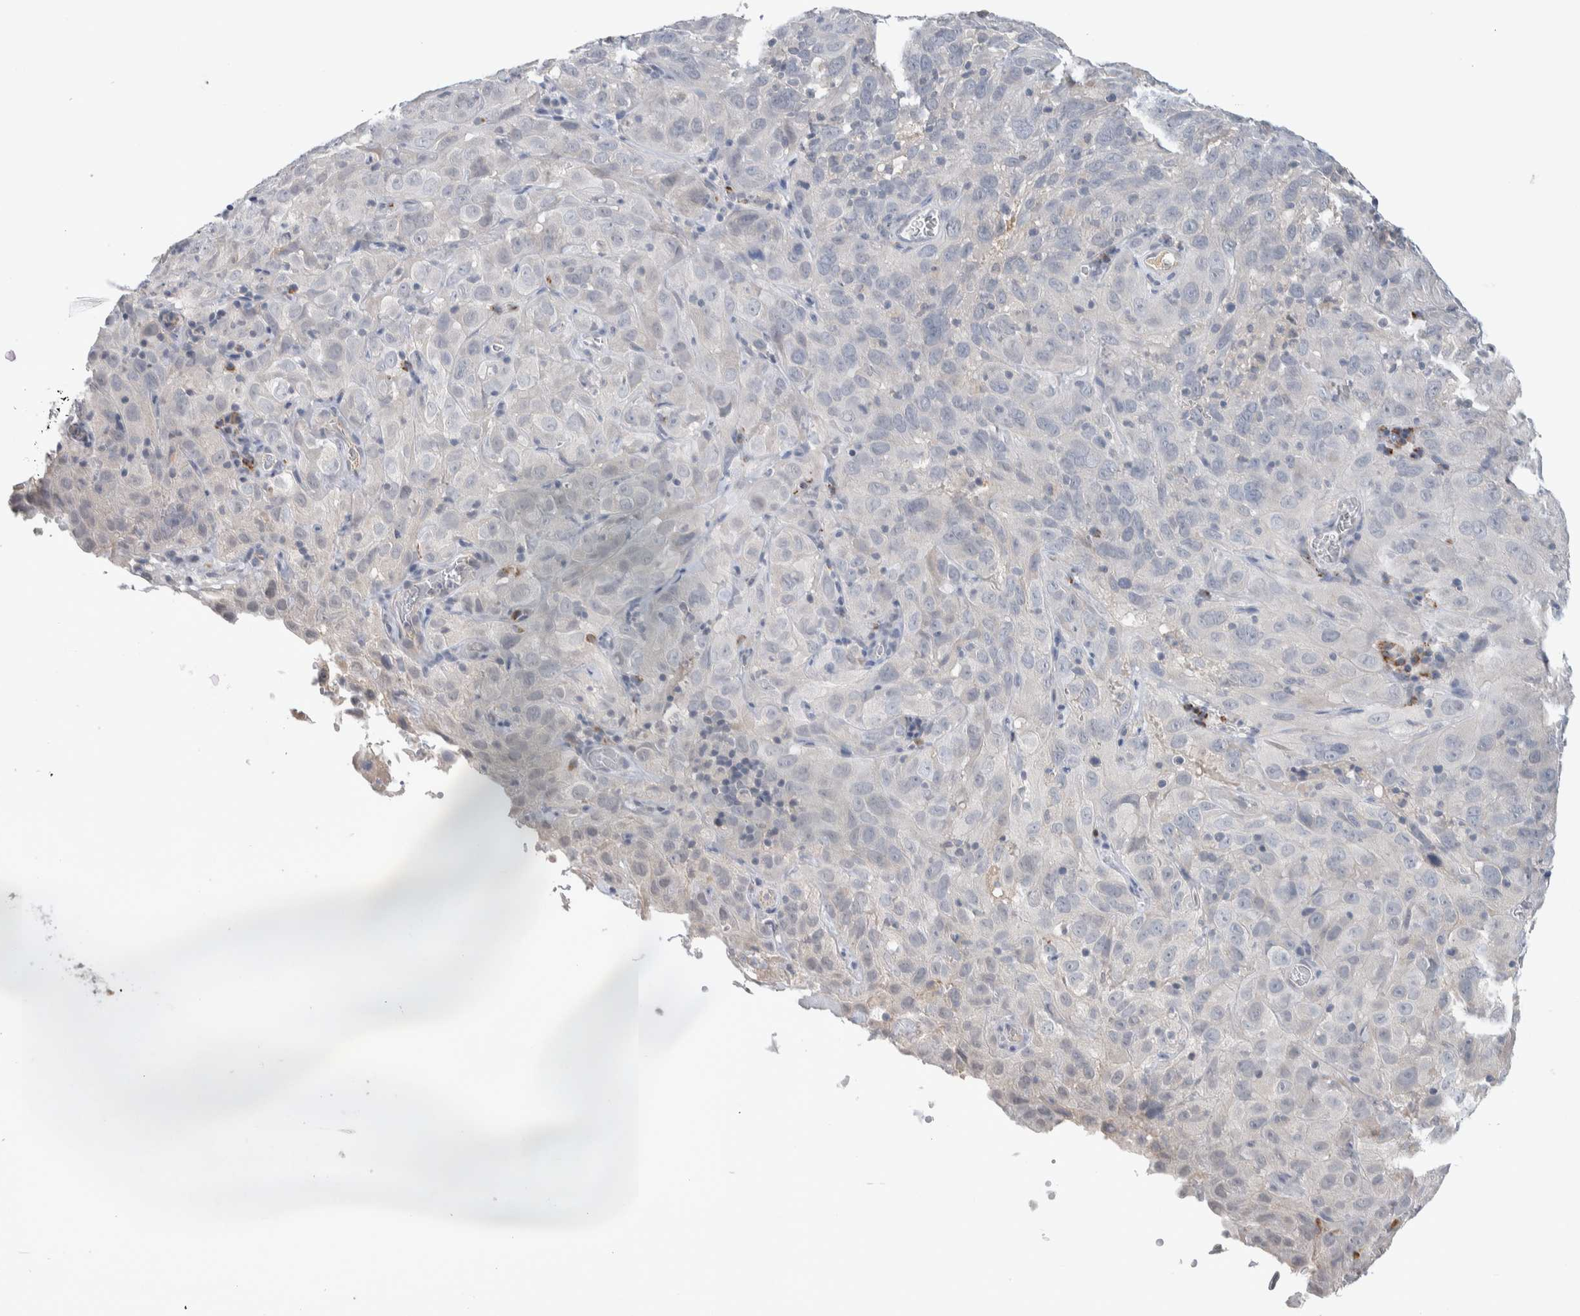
{"staining": {"intensity": "negative", "quantity": "none", "location": "none"}, "tissue": "cervical cancer", "cell_type": "Tumor cells", "image_type": "cancer", "snomed": [{"axis": "morphology", "description": "Squamous cell carcinoma, NOS"}, {"axis": "topography", "description": "Cervix"}], "caption": "IHC micrograph of cervical squamous cell carcinoma stained for a protein (brown), which reveals no positivity in tumor cells.", "gene": "DEPTOR", "patient": {"sex": "female", "age": 32}}